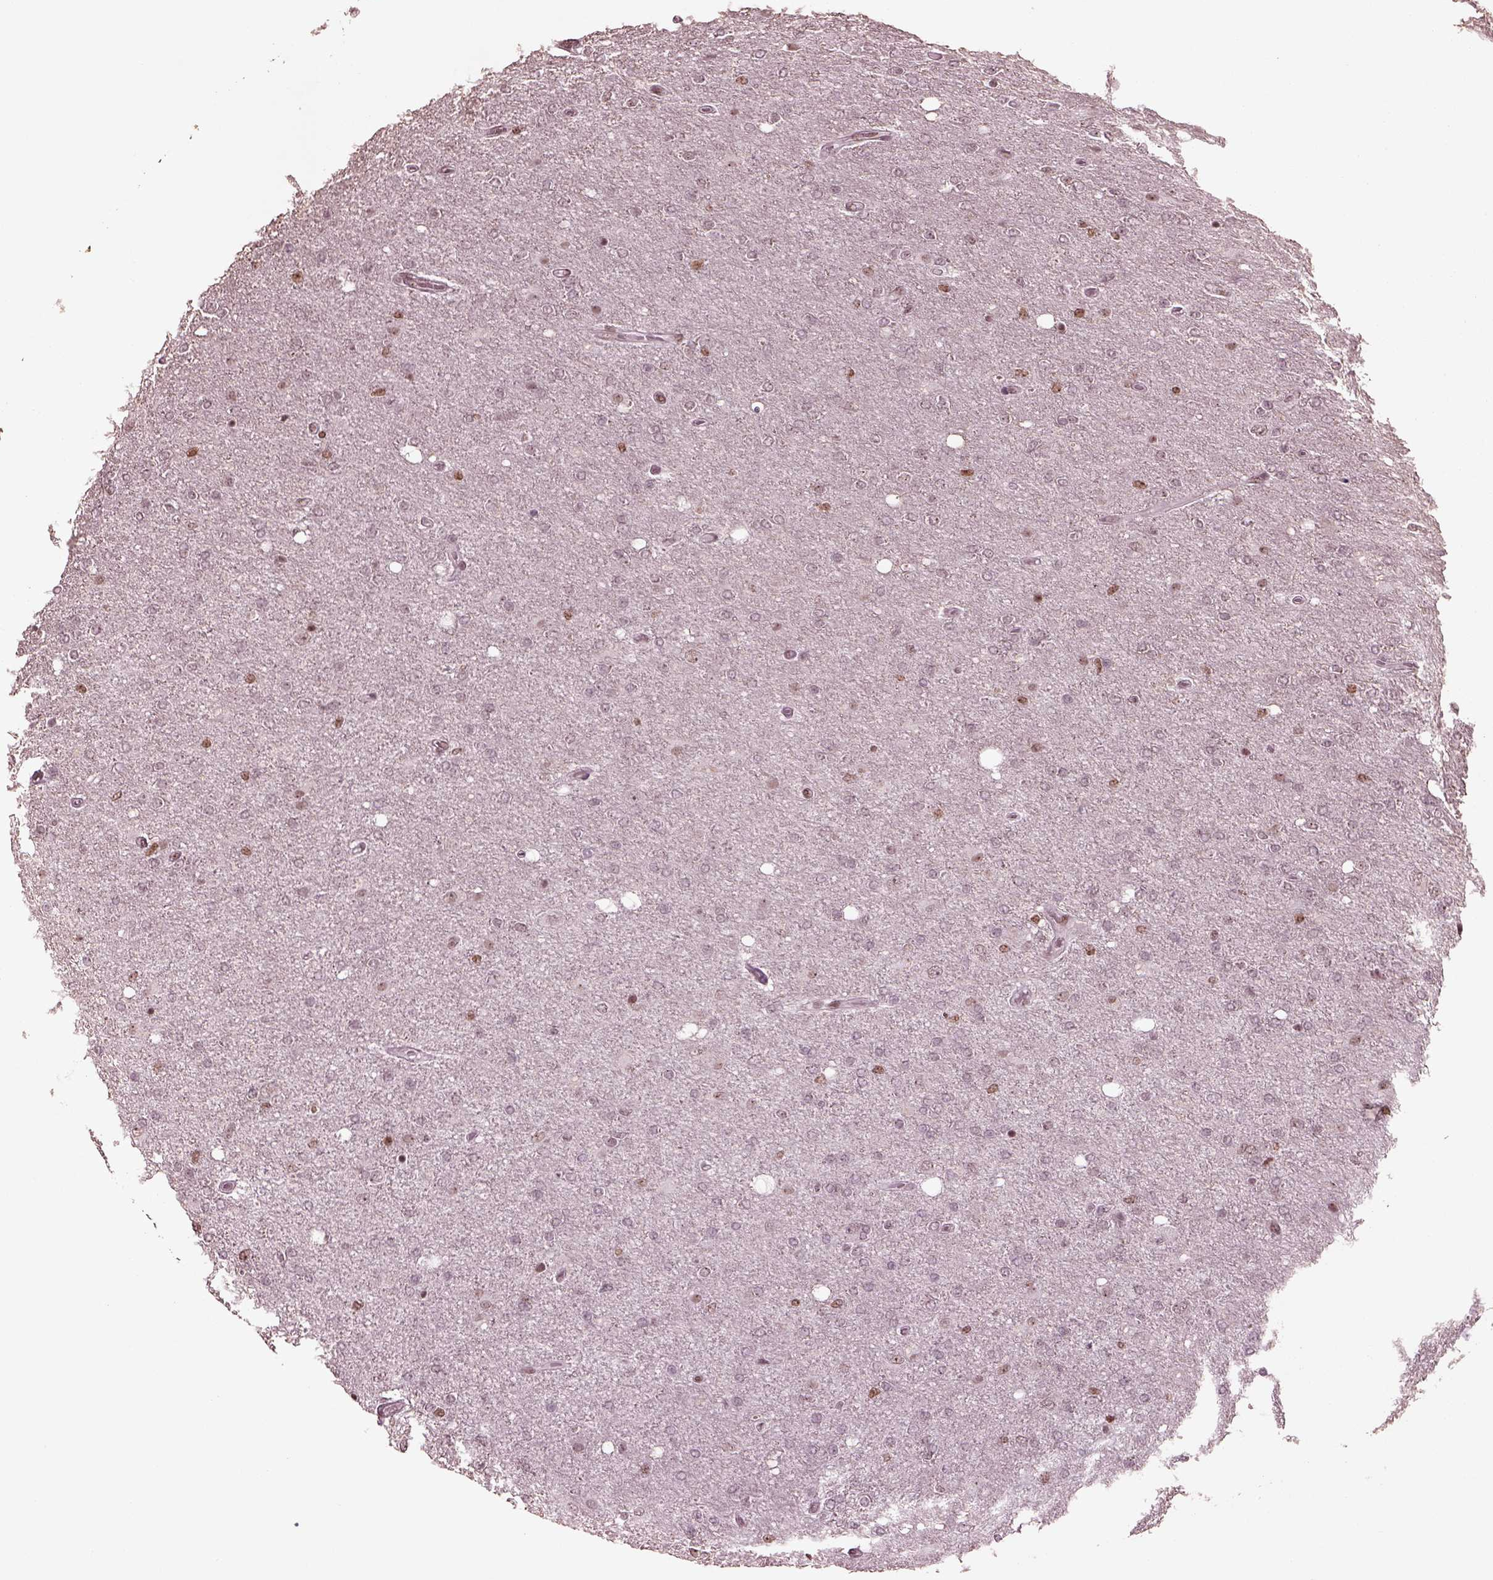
{"staining": {"intensity": "negative", "quantity": "none", "location": "none"}, "tissue": "glioma", "cell_type": "Tumor cells", "image_type": "cancer", "snomed": [{"axis": "morphology", "description": "Glioma, malignant, High grade"}, {"axis": "topography", "description": "Cerebral cortex"}], "caption": "IHC of human glioma shows no staining in tumor cells.", "gene": "RUVBL2", "patient": {"sex": "male", "age": 70}}